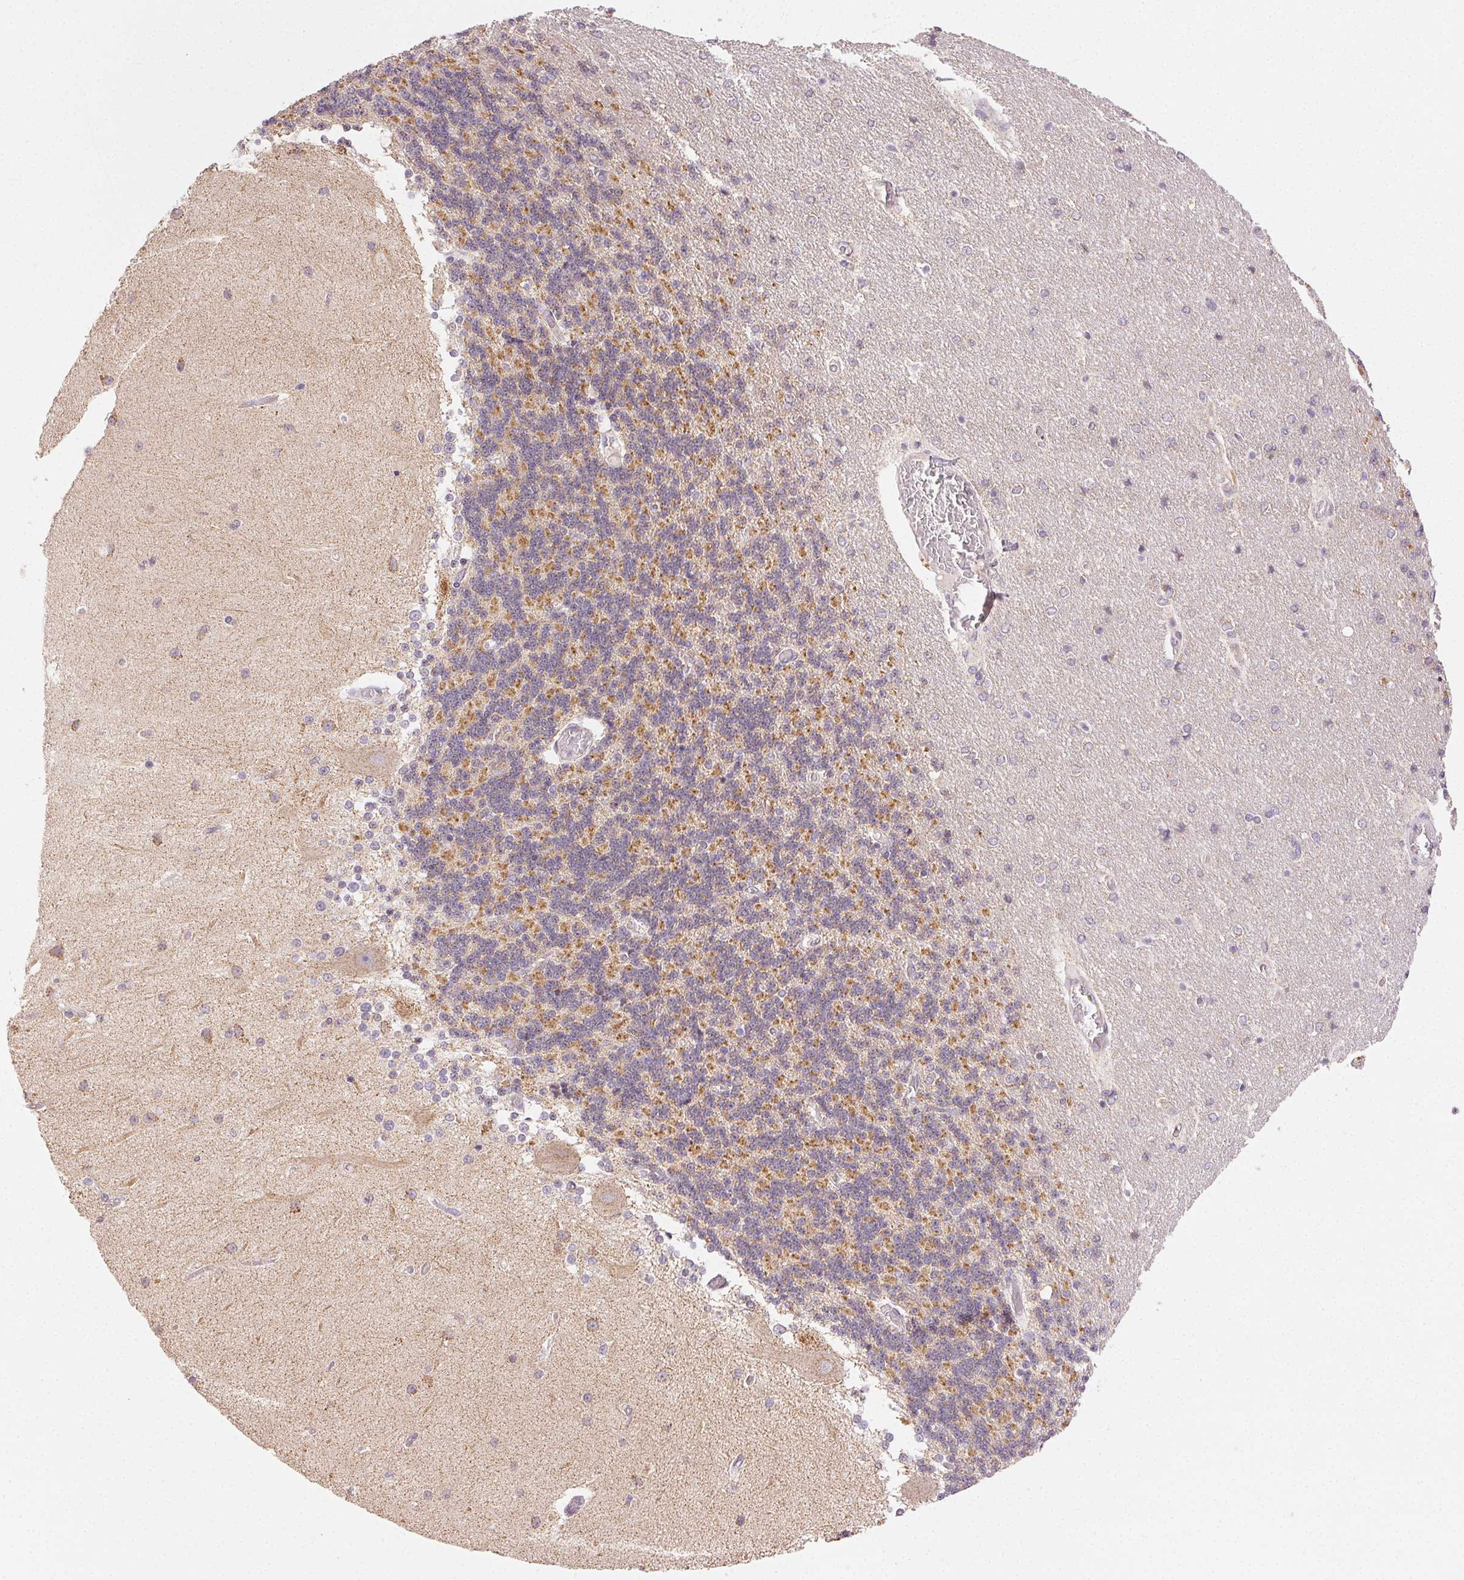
{"staining": {"intensity": "moderate", "quantity": "25%-75%", "location": "cytoplasmic/membranous"}, "tissue": "cerebellum", "cell_type": "Cells in granular layer", "image_type": "normal", "snomed": [{"axis": "morphology", "description": "Normal tissue, NOS"}, {"axis": "topography", "description": "Cerebellum"}], "caption": "Cerebellum stained for a protein (brown) shows moderate cytoplasmic/membranous positive expression in approximately 25%-75% of cells in granular layer.", "gene": "CLASP1", "patient": {"sex": "female", "age": 54}}